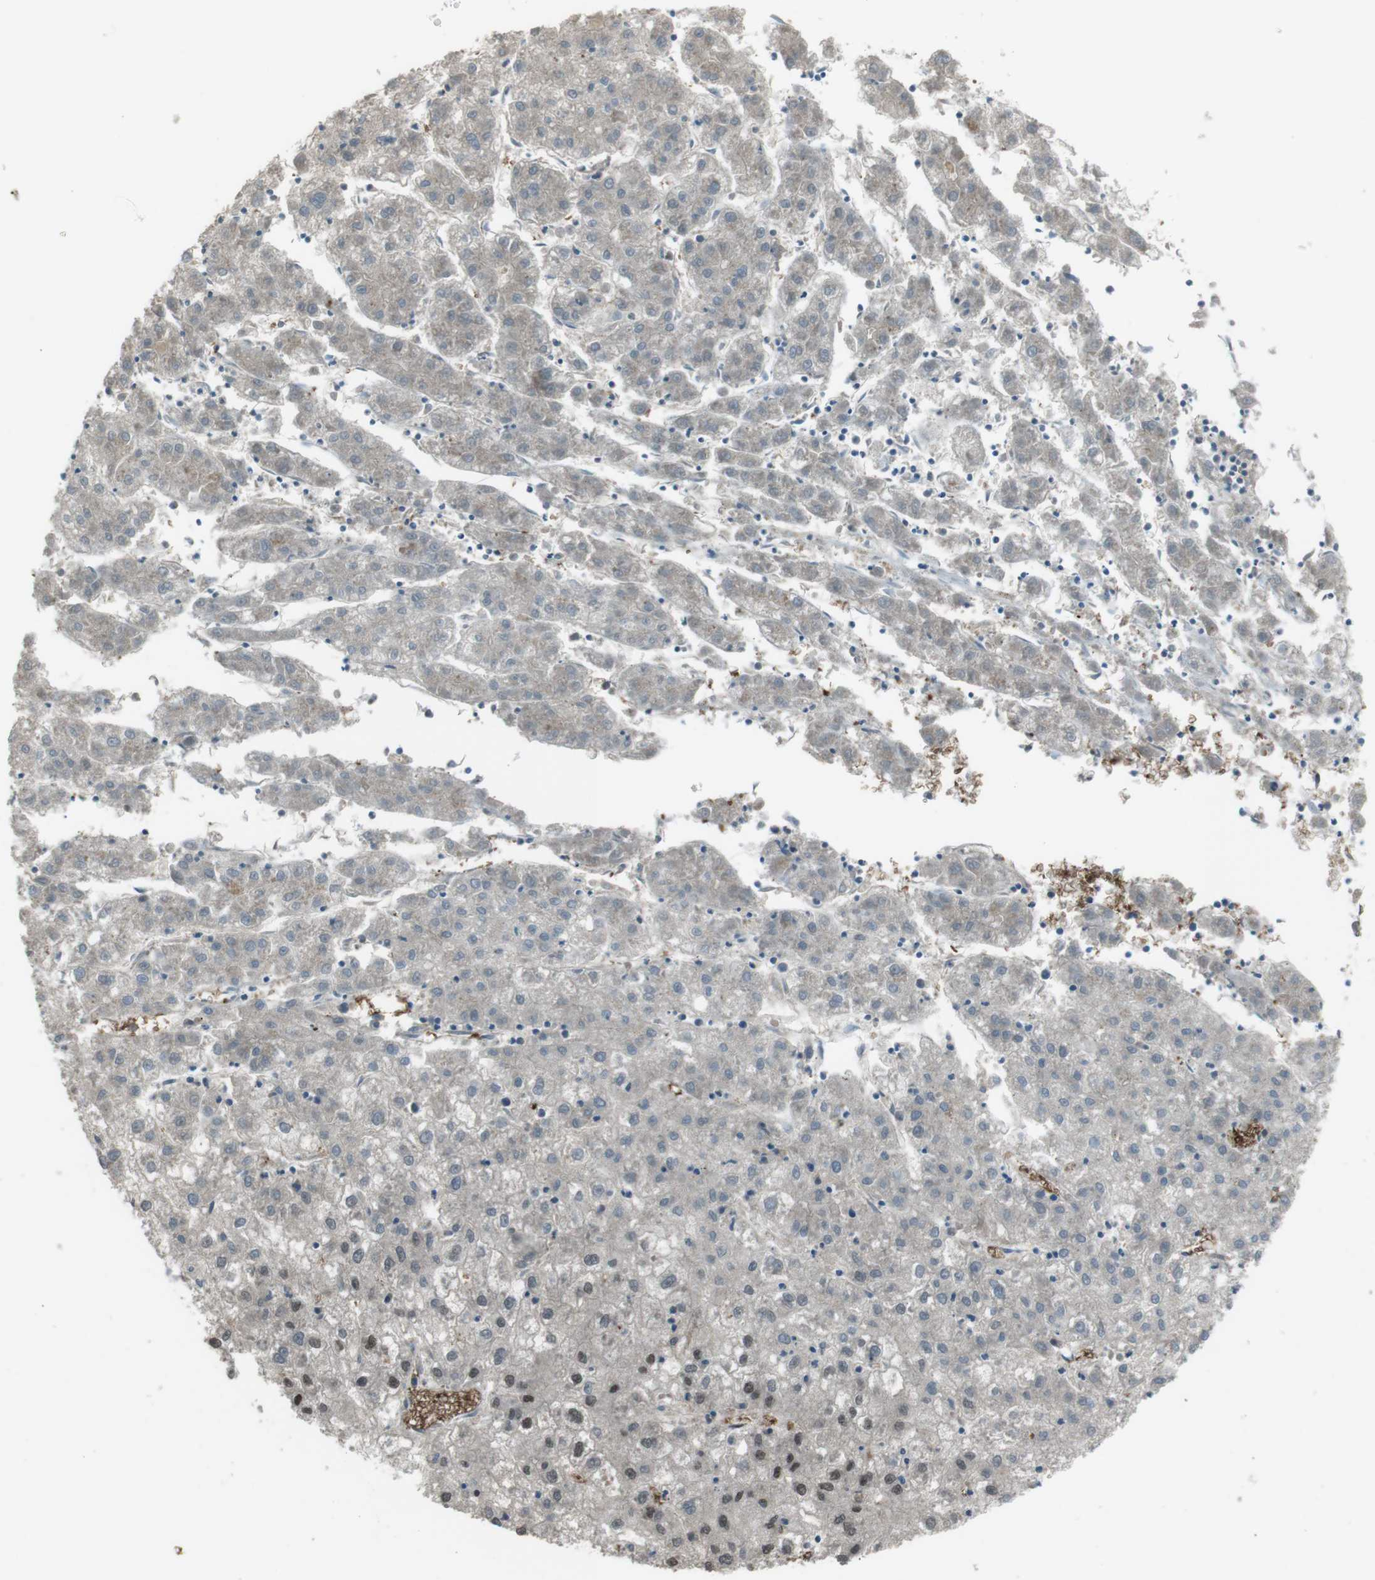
{"staining": {"intensity": "weak", "quantity": "<25%", "location": "cytoplasmic/membranous,nuclear"}, "tissue": "liver cancer", "cell_type": "Tumor cells", "image_type": "cancer", "snomed": [{"axis": "morphology", "description": "Carcinoma, Hepatocellular, NOS"}, {"axis": "topography", "description": "Liver"}], "caption": "Tumor cells are negative for protein expression in human liver hepatocellular carcinoma. (DAB immunohistochemistry (IHC), high magnification).", "gene": "SLITRK5", "patient": {"sex": "male", "age": 72}}